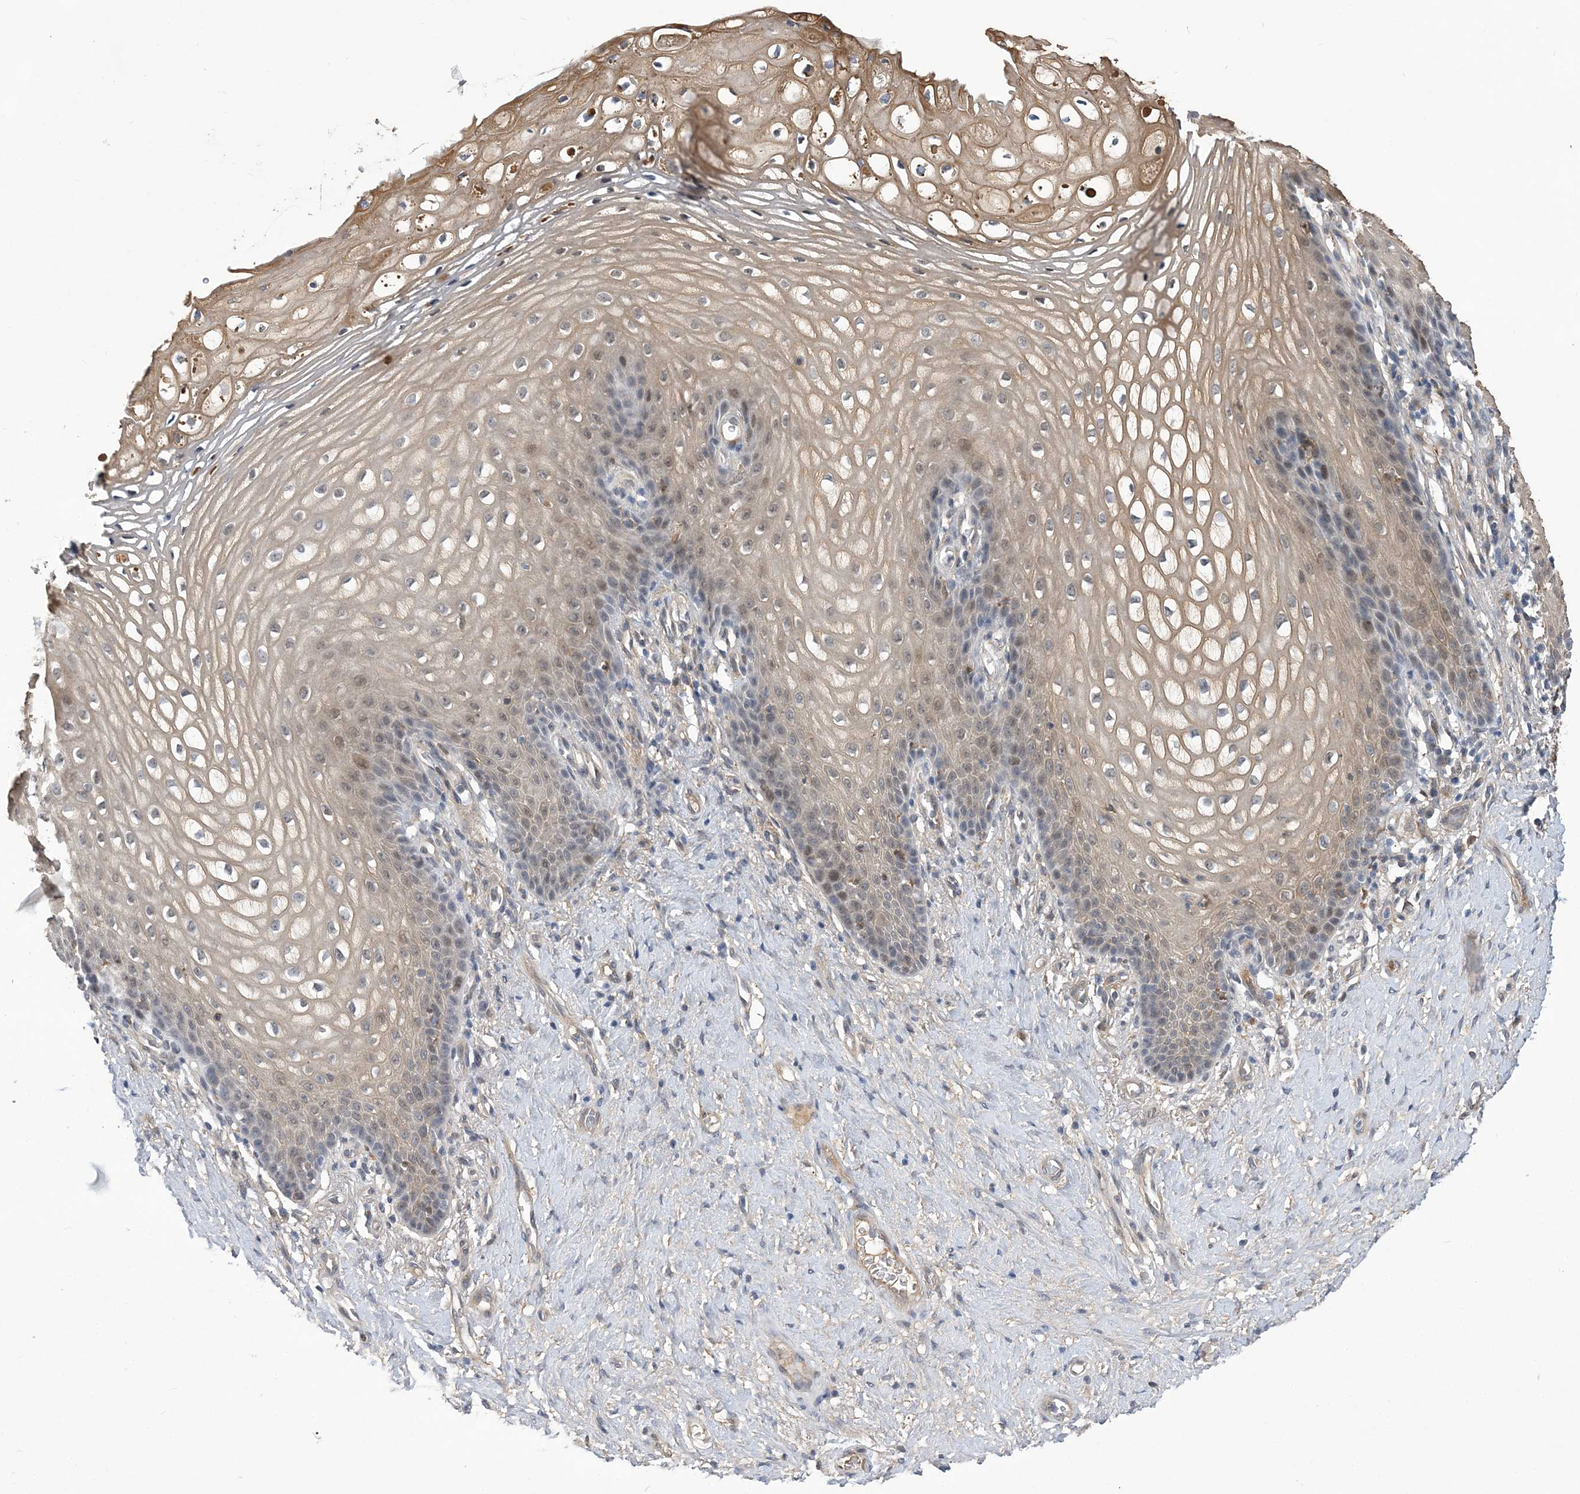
{"staining": {"intensity": "moderate", "quantity": "<25%", "location": "cytoplasmic/membranous"}, "tissue": "vagina", "cell_type": "Squamous epithelial cells", "image_type": "normal", "snomed": [{"axis": "morphology", "description": "Normal tissue, NOS"}, {"axis": "topography", "description": "Vagina"}], "caption": "Protein staining reveals moderate cytoplasmic/membranous positivity in about <25% of squamous epithelial cells in benign vagina. The protein of interest is shown in brown color, while the nuclei are stained blue.", "gene": "FAM217A", "patient": {"sex": "female", "age": 60}}